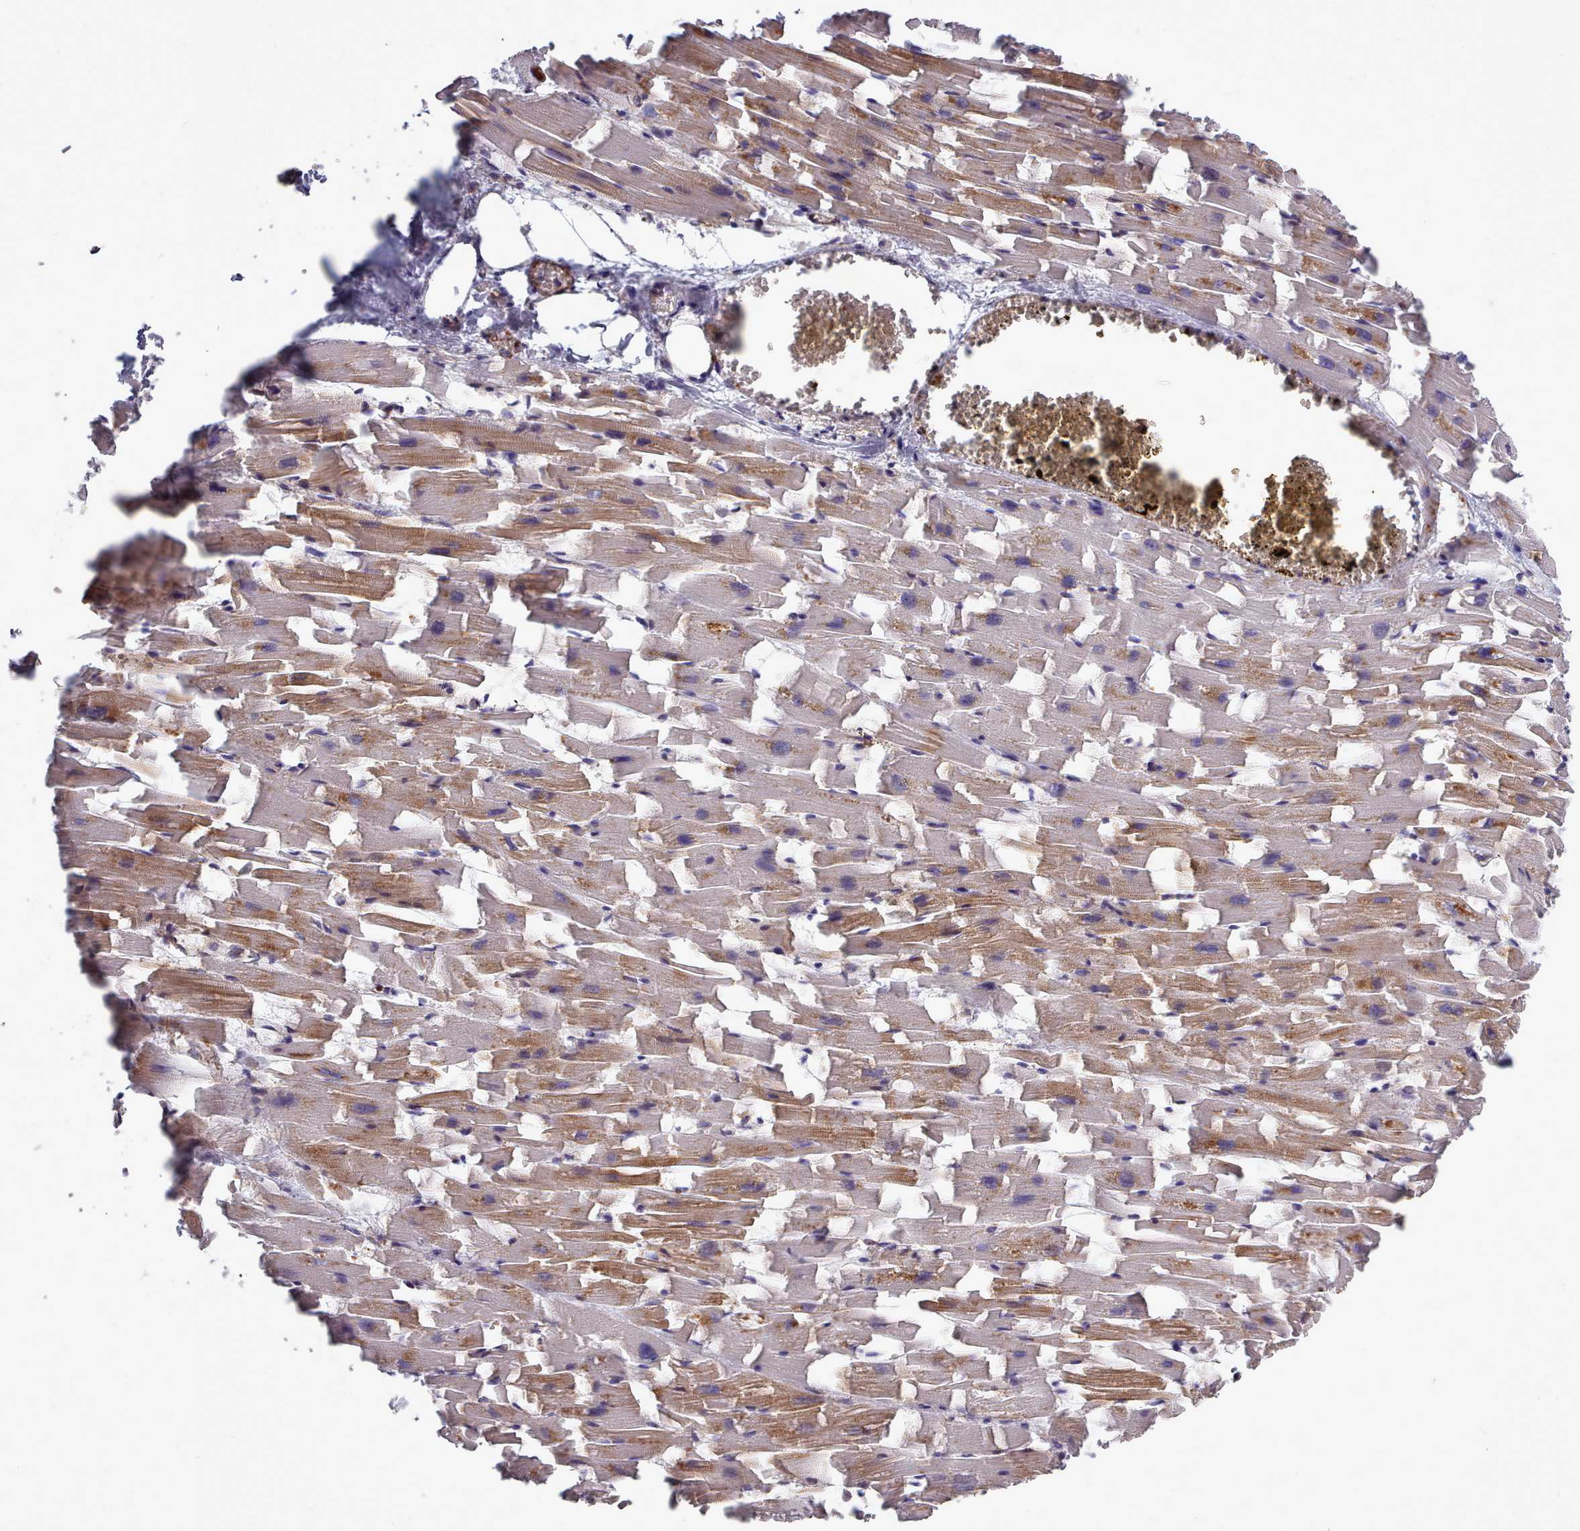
{"staining": {"intensity": "moderate", "quantity": ">75%", "location": "cytoplasmic/membranous"}, "tissue": "heart muscle", "cell_type": "Cardiomyocytes", "image_type": "normal", "snomed": [{"axis": "morphology", "description": "Normal tissue, NOS"}, {"axis": "topography", "description": "Heart"}], "caption": "Immunohistochemistry (IHC) of benign heart muscle displays medium levels of moderate cytoplasmic/membranous expression in about >75% of cardiomyocytes.", "gene": "STUB1", "patient": {"sex": "female", "age": 64}}